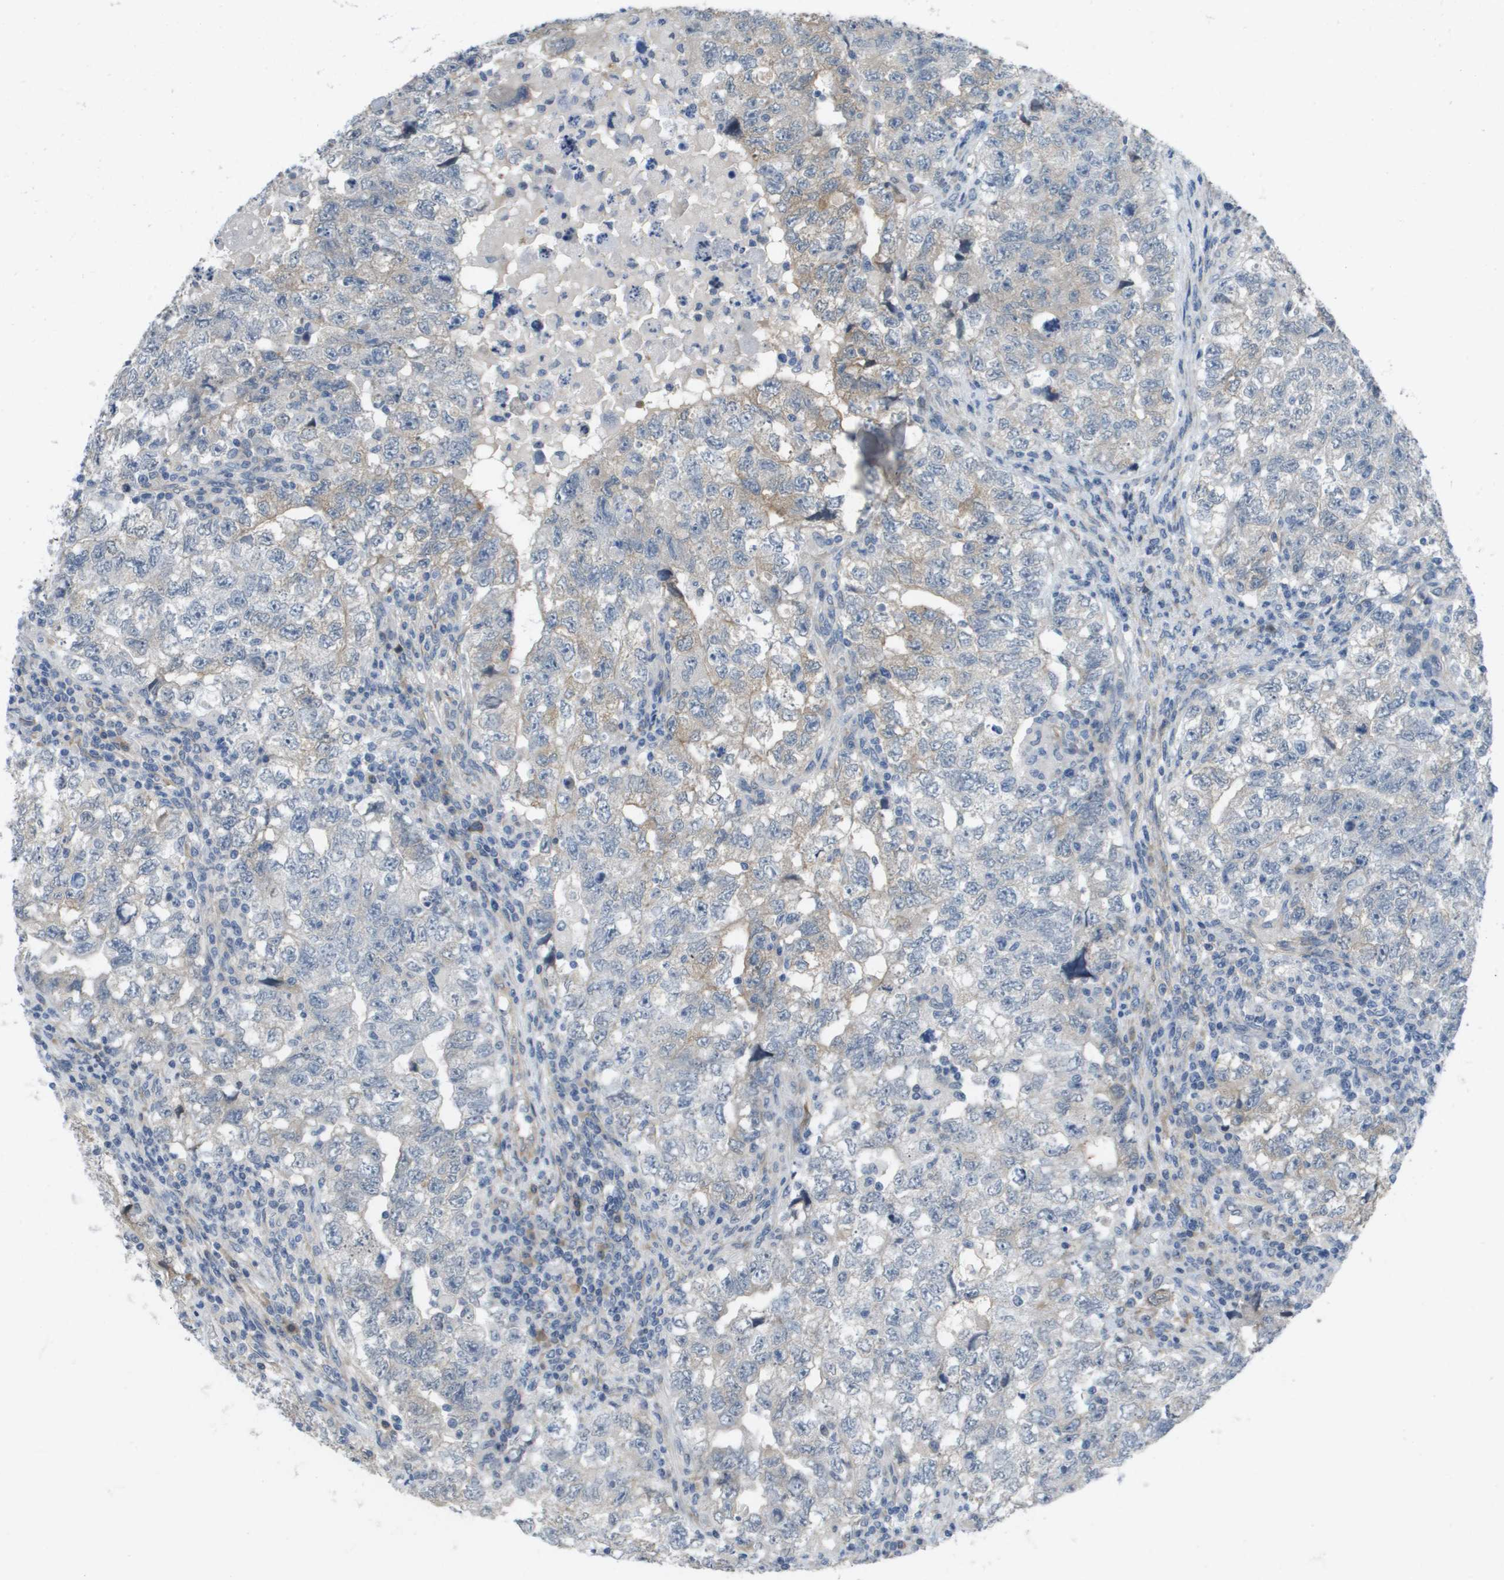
{"staining": {"intensity": "weak", "quantity": "<25%", "location": "cytoplasmic/membranous"}, "tissue": "testis cancer", "cell_type": "Tumor cells", "image_type": "cancer", "snomed": [{"axis": "morphology", "description": "Carcinoma, Embryonal, NOS"}, {"axis": "topography", "description": "Testis"}], "caption": "DAB immunohistochemical staining of embryonal carcinoma (testis) demonstrates no significant staining in tumor cells.", "gene": "MARCHF8", "patient": {"sex": "male", "age": 36}}